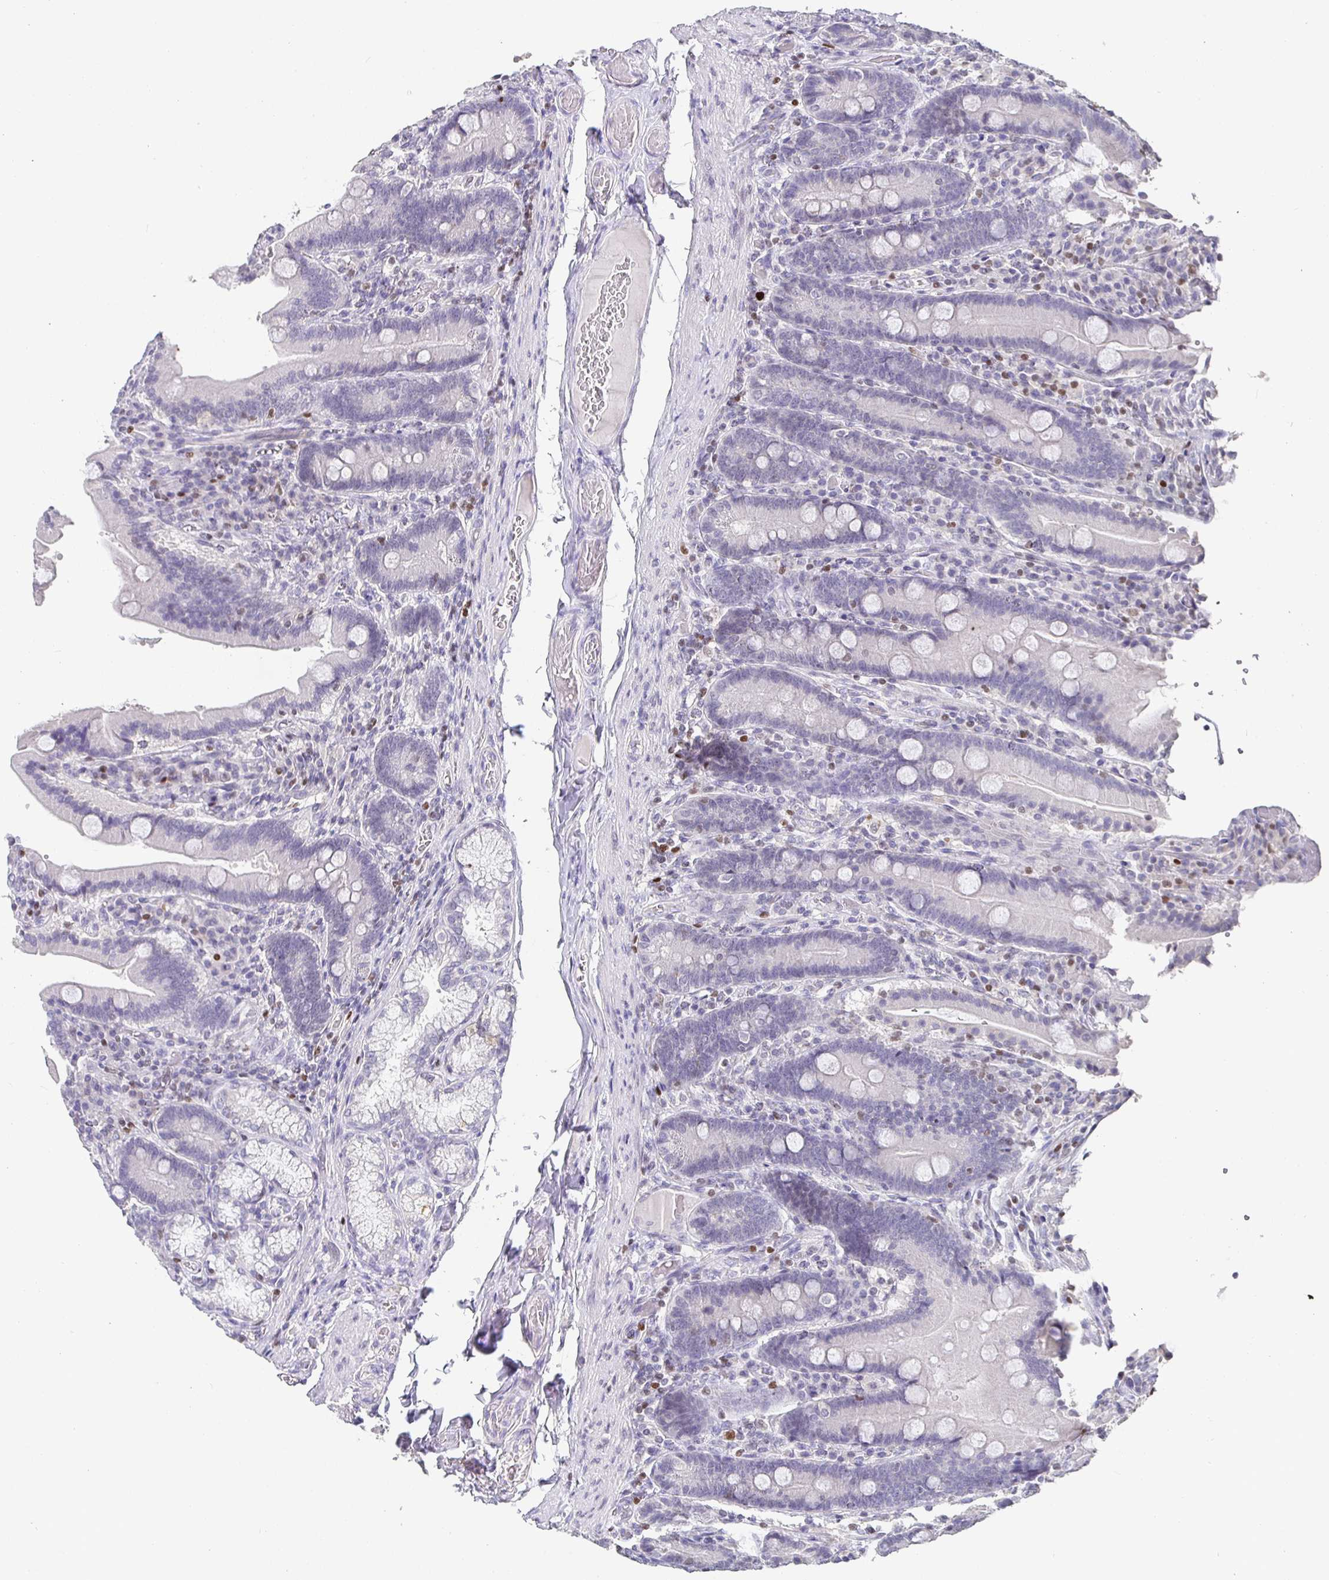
{"staining": {"intensity": "negative", "quantity": "none", "location": "none"}, "tissue": "duodenum", "cell_type": "Glandular cells", "image_type": "normal", "snomed": [{"axis": "morphology", "description": "Normal tissue, NOS"}, {"axis": "topography", "description": "Duodenum"}], "caption": "This micrograph is of normal duodenum stained with immunohistochemistry to label a protein in brown with the nuclei are counter-stained blue. There is no expression in glandular cells.", "gene": "SATB1", "patient": {"sex": "female", "age": 62}}